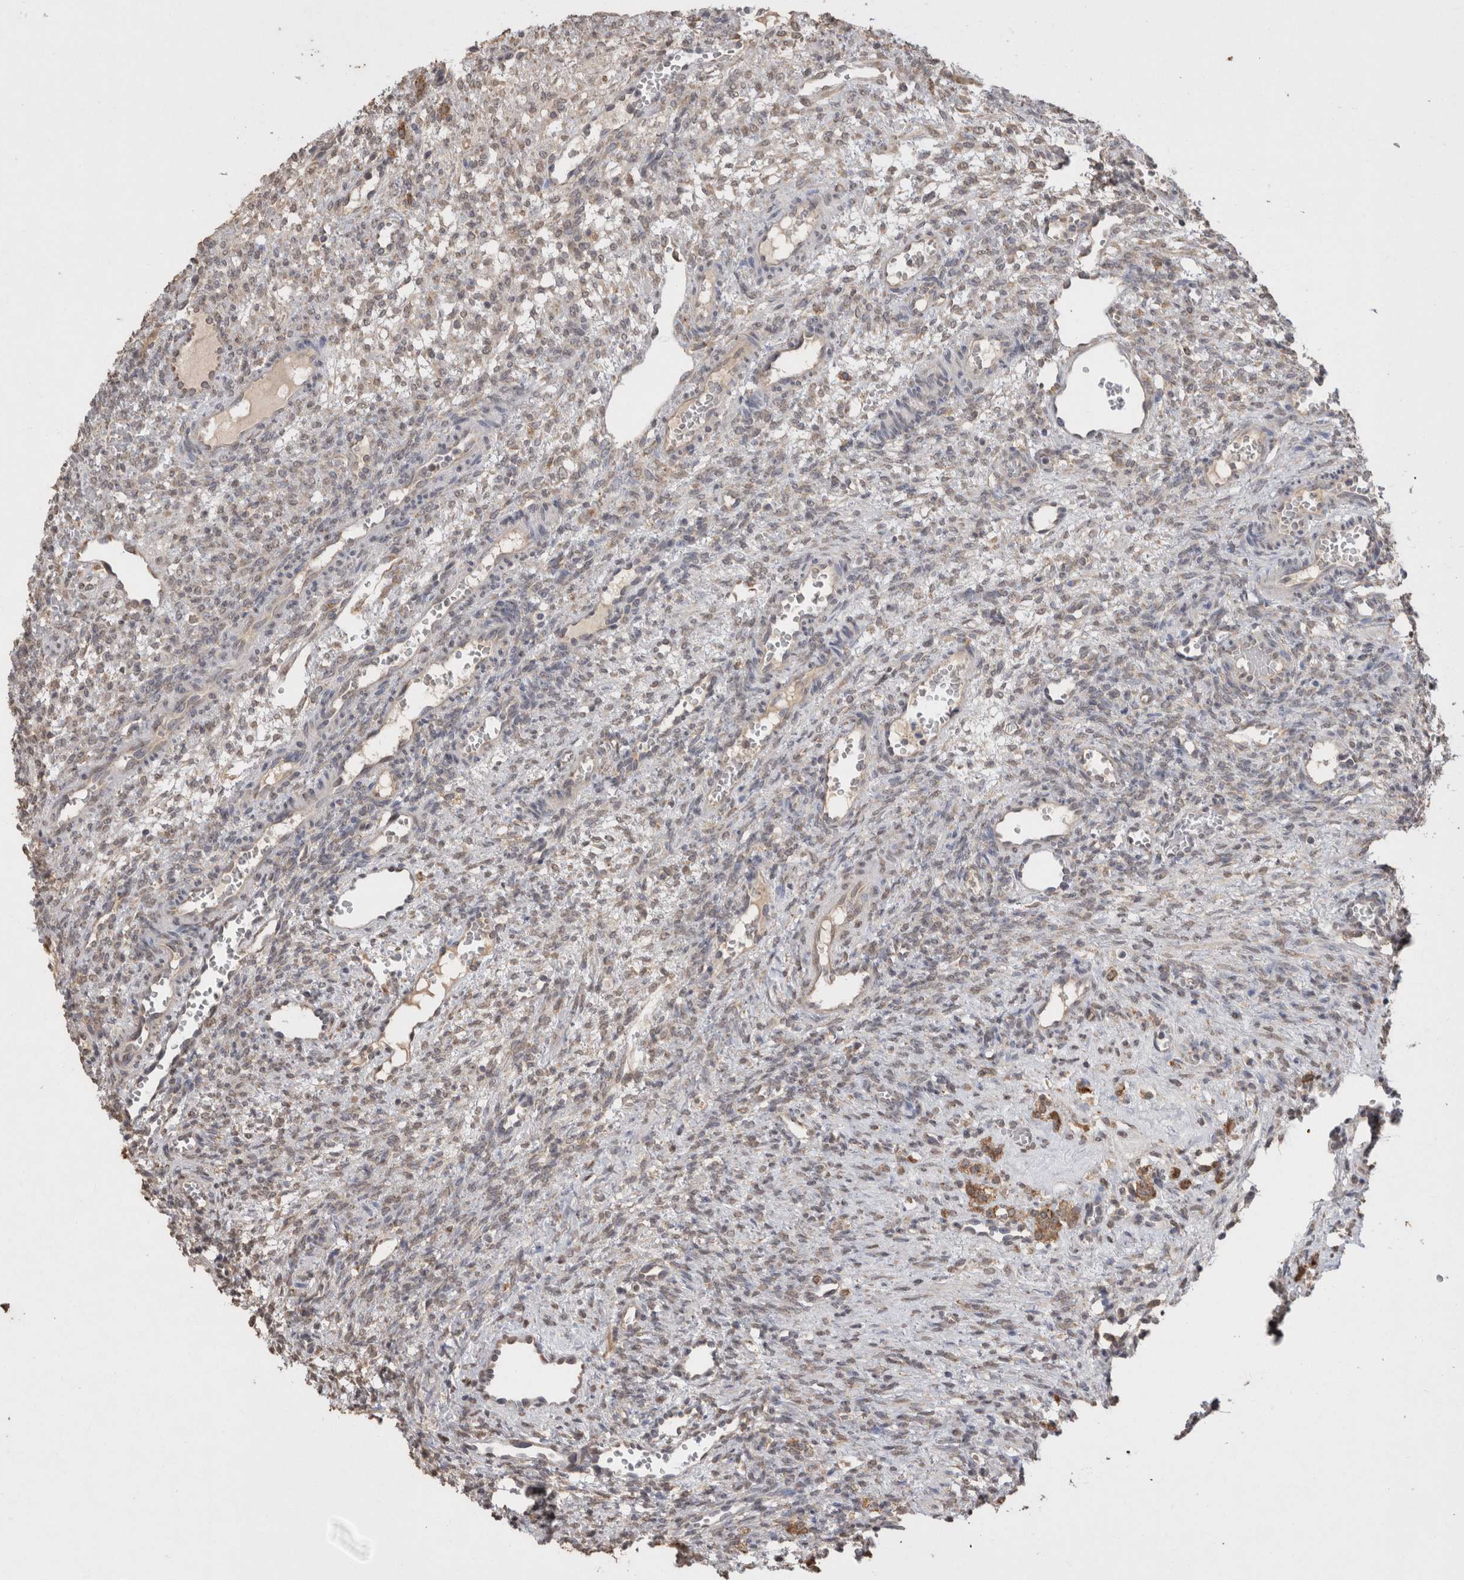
{"staining": {"intensity": "negative", "quantity": "none", "location": "none"}, "tissue": "ovary", "cell_type": "Ovarian stroma cells", "image_type": "normal", "snomed": [{"axis": "morphology", "description": "Normal tissue, NOS"}, {"axis": "topography", "description": "Ovary"}], "caption": "Image shows no significant protein positivity in ovarian stroma cells of unremarkable ovary. The staining is performed using DAB (3,3'-diaminobenzidine) brown chromogen with nuclei counter-stained in using hematoxylin.", "gene": "NOMO1", "patient": {"sex": "female", "age": 34}}